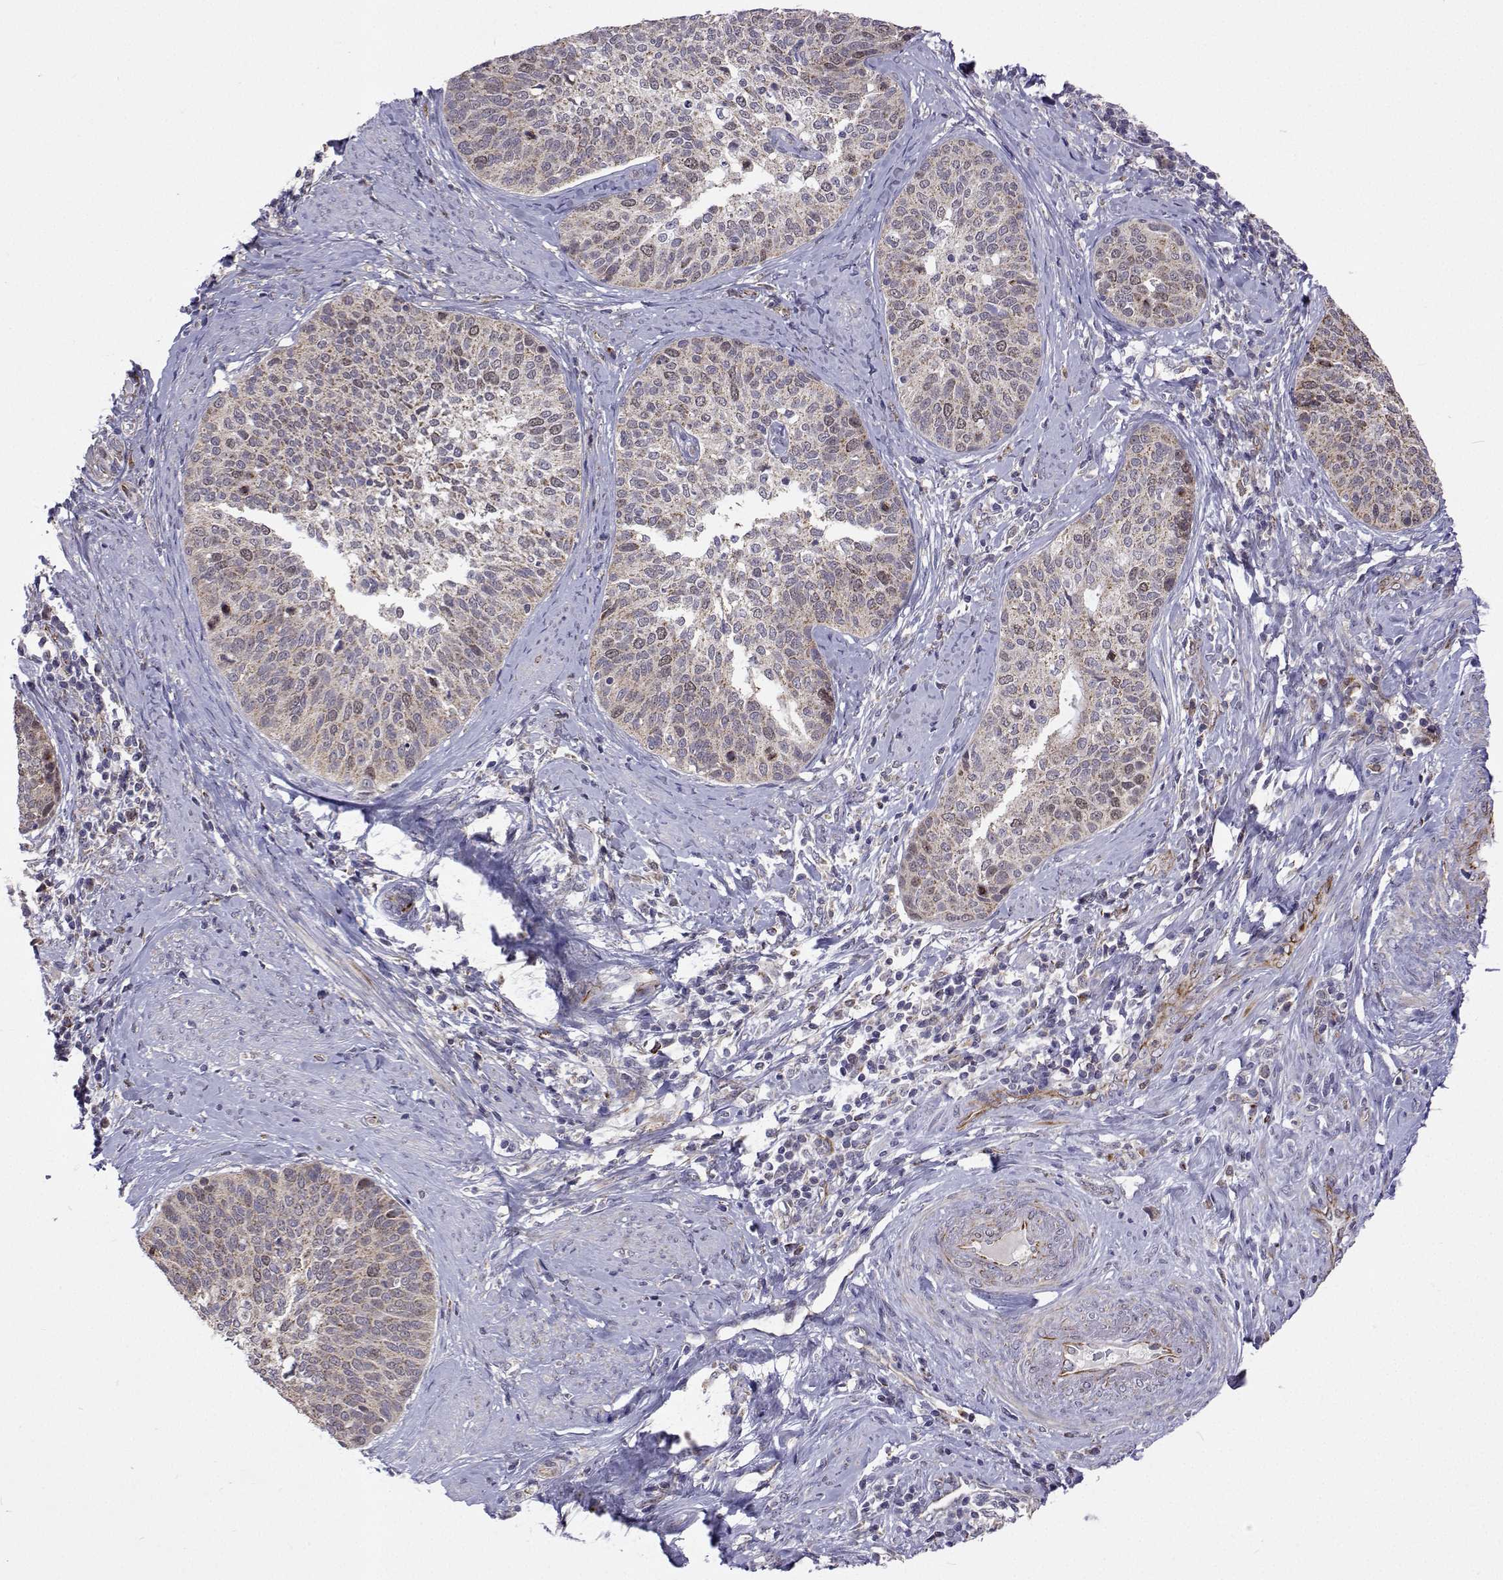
{"staining": {"intensity": "weak", "quantity": "25%-75%", "location": "cytoplasmic/membranous"}, "tissue": "cervical cancer", "cell_type": "Tumor cells", "image_type": "cancer", "snomed": [{"axis": "morphology", "description": "Squamous cell carcinoma, NOS"}, {"axis": "topography", "description": "Cervix"}], "caption": "Immunohistochemical staining of human cervical cancer (squamous cell carcinoma) reveals low levels of weak cytoplasmic/membranous protein positivity in approximately 25%-75% of tumor cells.", "gene": "DHTKD1", "patient": {"sex": "female", "age": 69}}